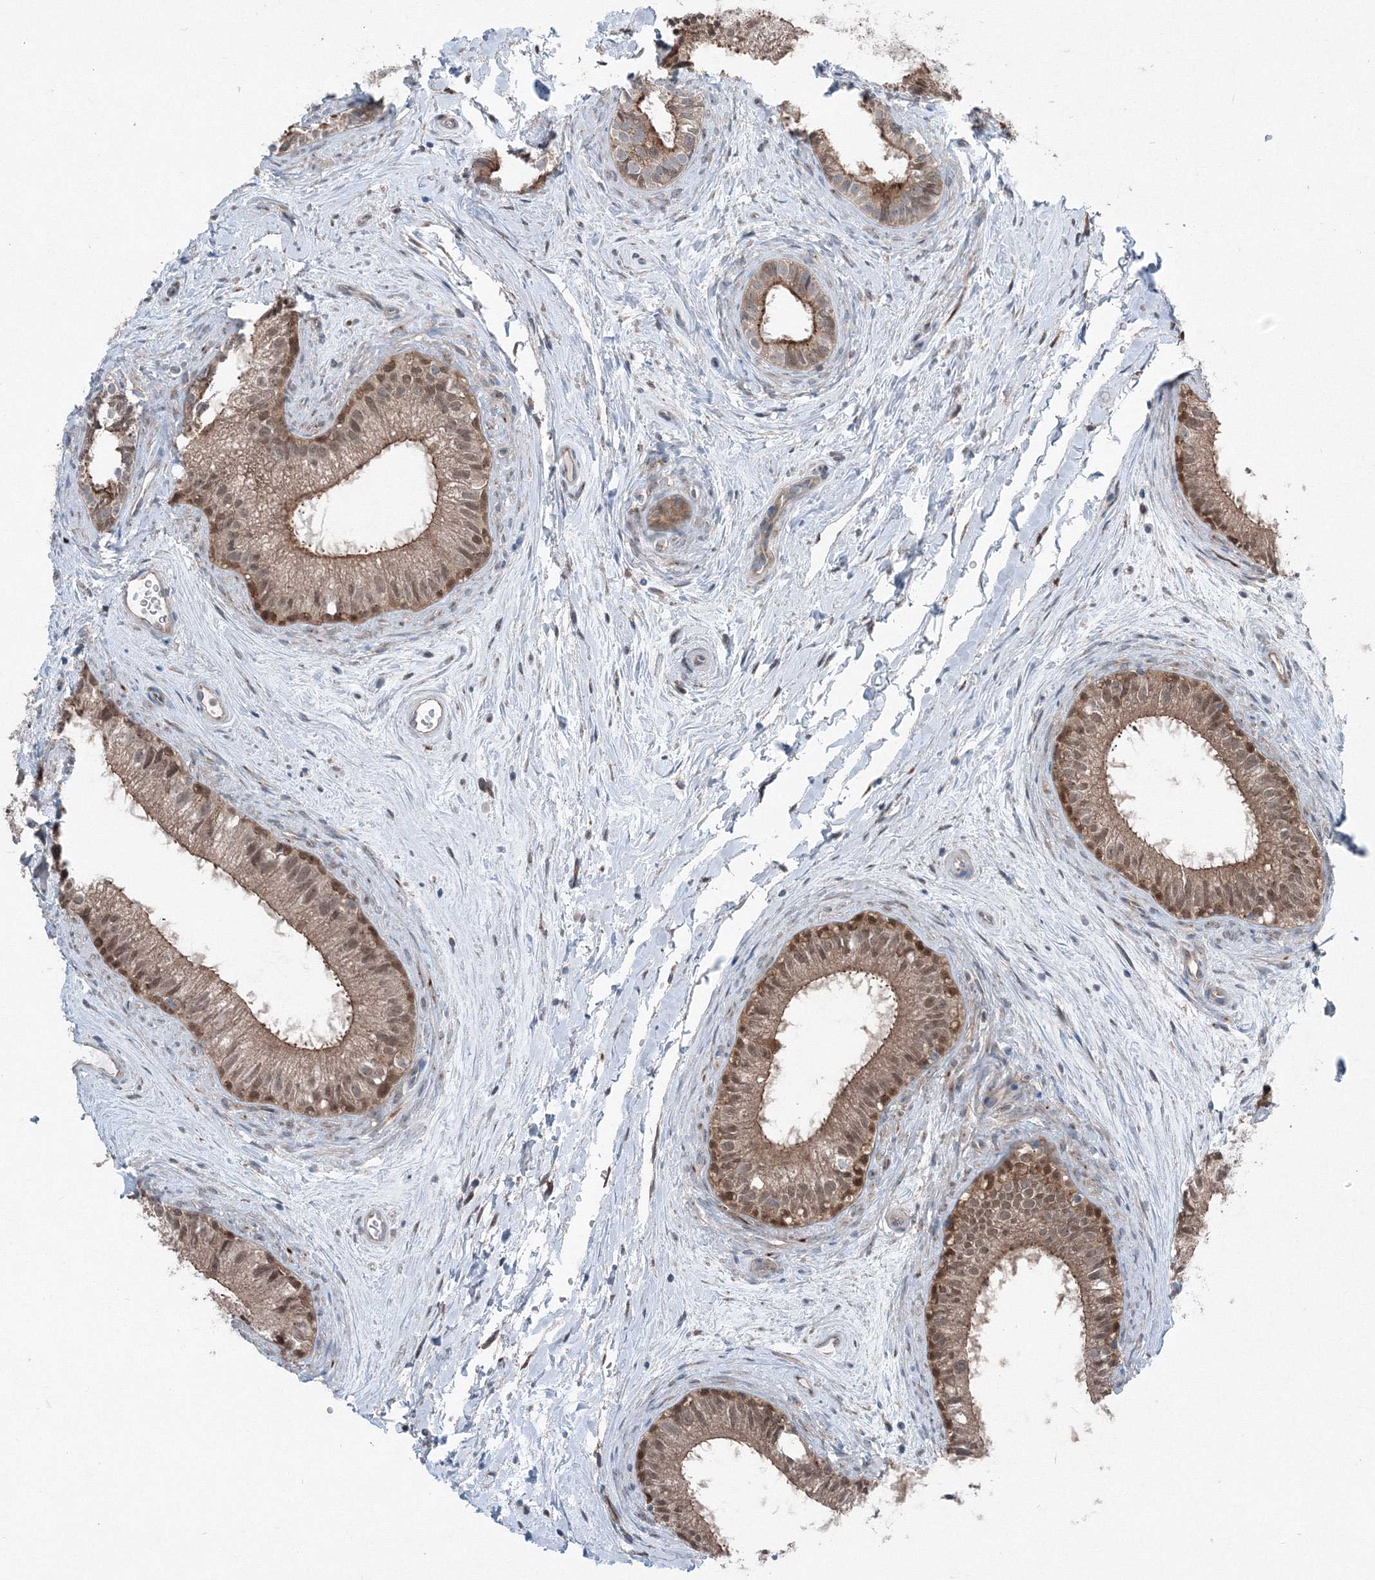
{"staining": {"intensity": "strong", "quantity": ">75%", "location": "cytoplasmic/membranous,nuclear"}, "tissue": "epididymis", "cell_type": "Glandular cells", "image_type": "normal", "snomed": [{"axis": "morphology", "description": "Normal tissue, NOS"}, {"axis": "topography", "description": "Epididymis"}], "caption": "High-power microscopy captured an immunohistochemistry (IHC) photomicrograph of unremarkable epididymis, revealing strong cytoplasmic/membranous,nuclear staining in about >75% of glandular cells. (brown staining indicates protein expression, while blue staining denotes nuclei).", "gene": "TPRKB", "patient": {"sex": "male", "age": 71}}